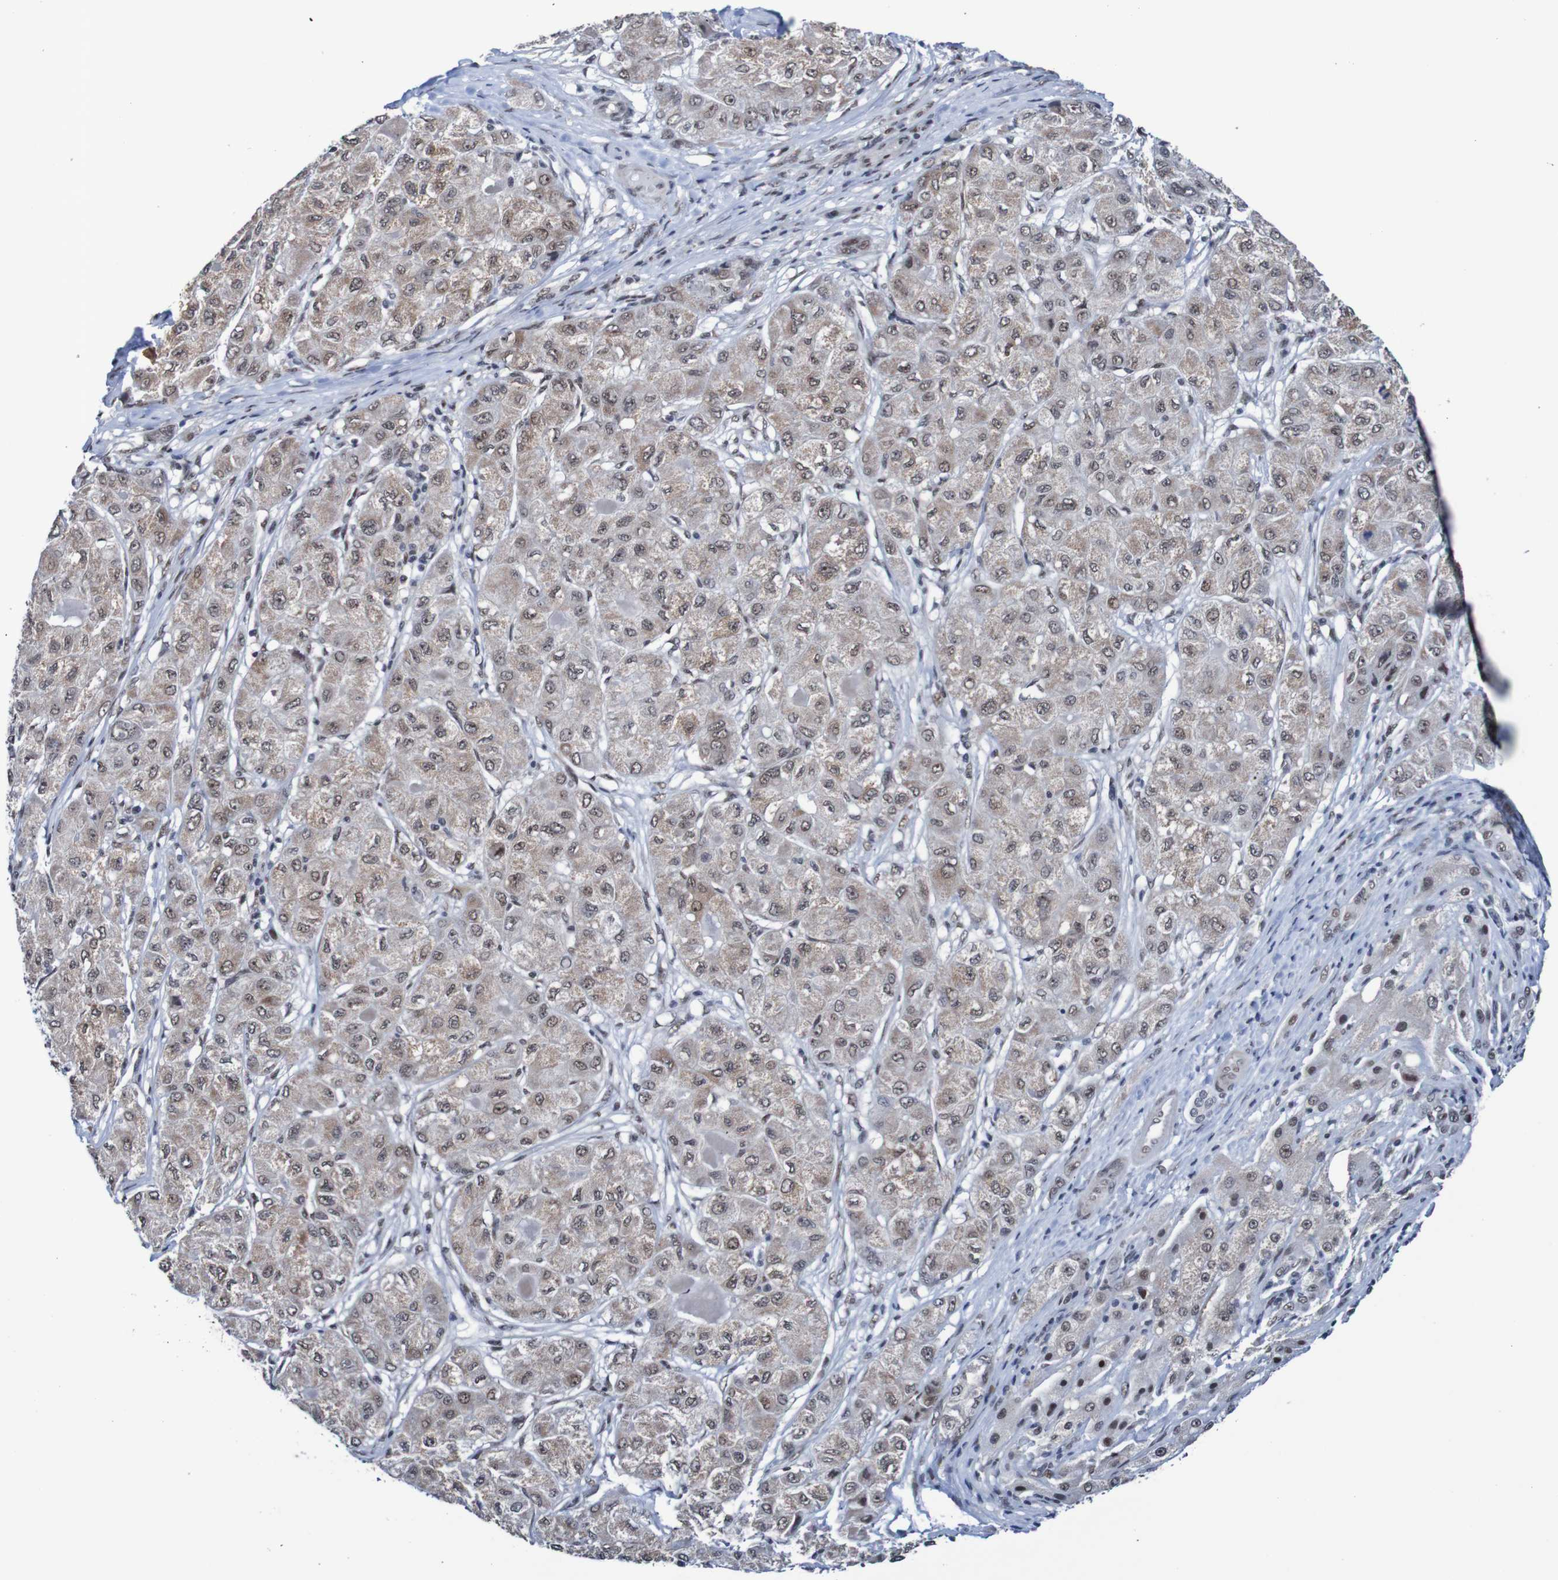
{"staining": {"intensity": "weak", "quantity": ">75%", "location": "cytoplasmic/membranous"}, "tissue": "liver cancer", "cell_type": "Tumor cells", "image_type": "cancer", "snomed": [{"axis": "morphology", "description": "Carcinoma, Hepatocellular, NOS"}, {"axis": "topography", "description": "Liver"}], "caption": "There is low levels of weak cytoplasmic/membranous staining in tumor cells of liver cancer (hepatocellular carcinoma), as demonstrated by immunohistochemical staining (brown color).", "gene": "CDC5L", "patient": {"sex": "male", "age": 80}}